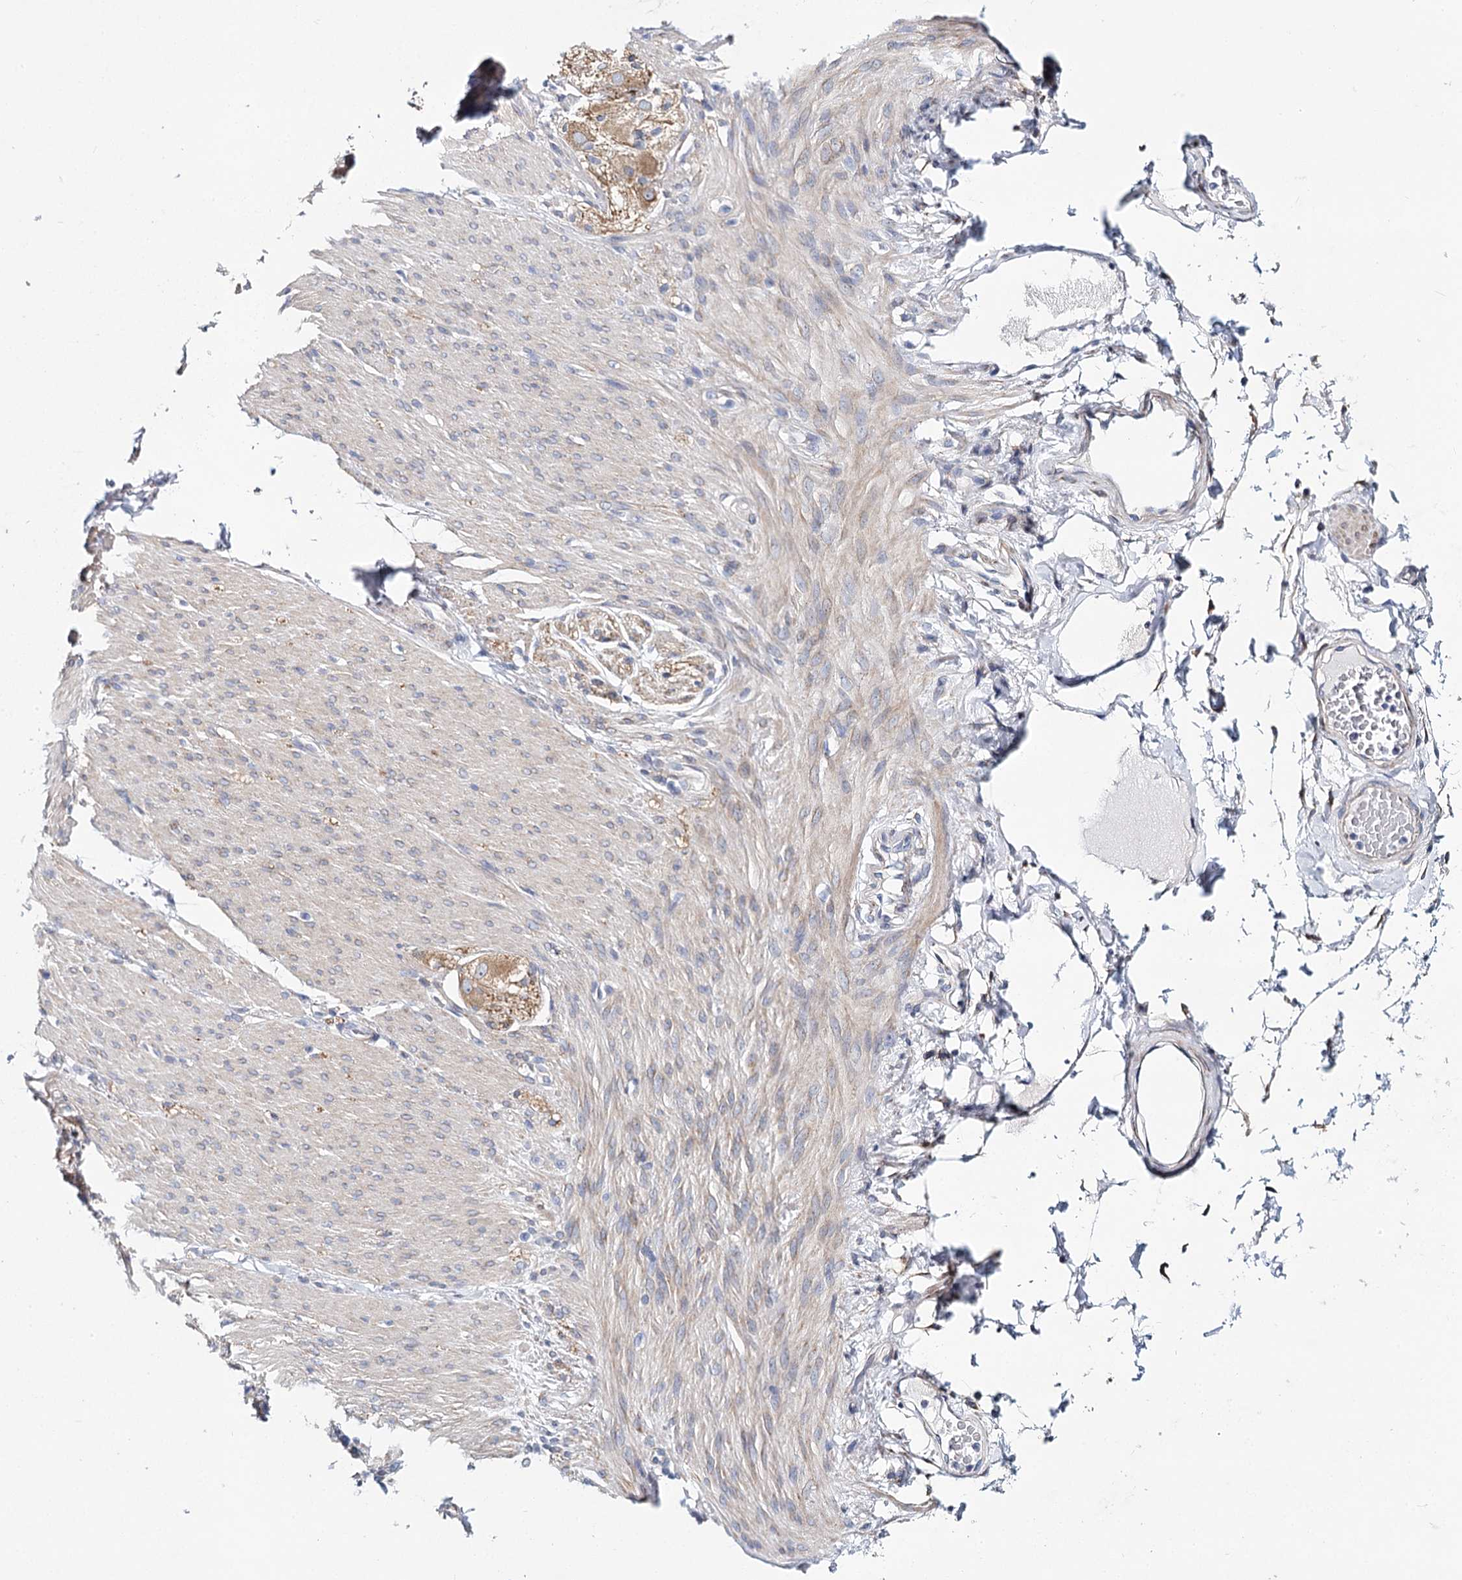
{"staining": {"intensity": "negative", "quantity": "none", "location": "none"}, "tissue": "adipose tissue", "cell_type": "Adipocytes", "image_type": "normal", "snomed": [{"axis": "morphology", "description": "Normal tissue, NOS"}, {"axis": "topography", "description": "Colon"}, {"axis": "topography", "description": "Peripheral nerve tissue"}], "caption": "The micrograph exhibits no staining of adipocytes in benign adipose tissue. Brightfield microscopy of IHC stained with DAB (3,3'-diaminobenzidine) (brown) and hematoxylin (blue), captured at high magnification.", "gene": "TEX12", "patient": {"sex": "female", "age": 61}}